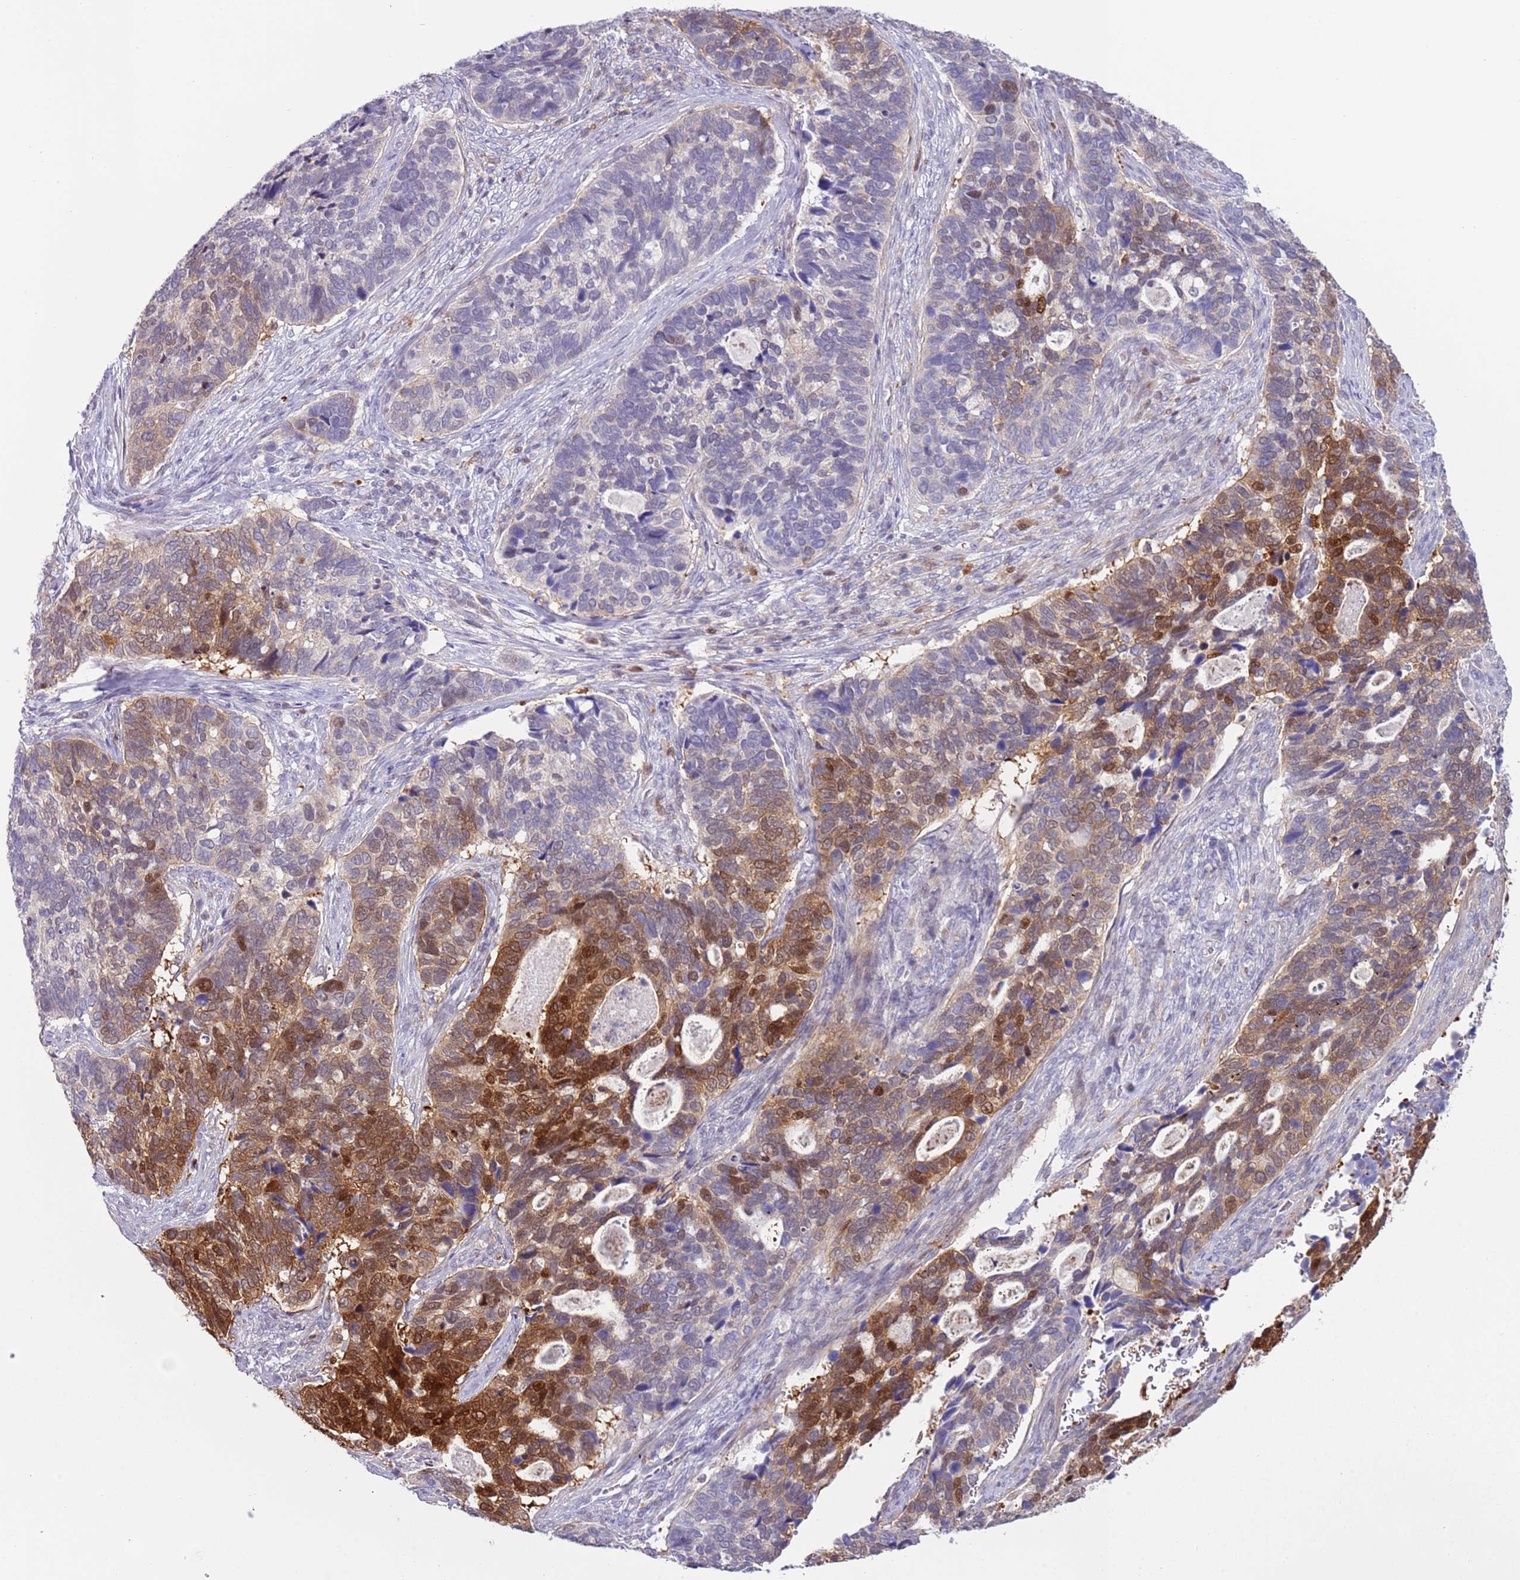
{"staining": {"intensity": "moderate", "quantity": "25%-75%", "location": "cytoplasmic/membranous,nuclear"}, "tissue": "cervical cancer", "cell_type": "Tumor cells", "image_type": "cancer", "snomed": [{"axis": "morphology", "description": "Squamous cell carcinoma, NOS"}, {"axis": "topography", "description": "Cervix"}], "caption": "IHC (DAB (3,3'-diaminobenzidine)) staining of human cervical cancer shows moderate cytoplasmic/membranous and nuclear protein staining in about 25%-75% of tumor cells.", "gene": "NBPF6", "patient": {"sex": "female", "age": 38}}